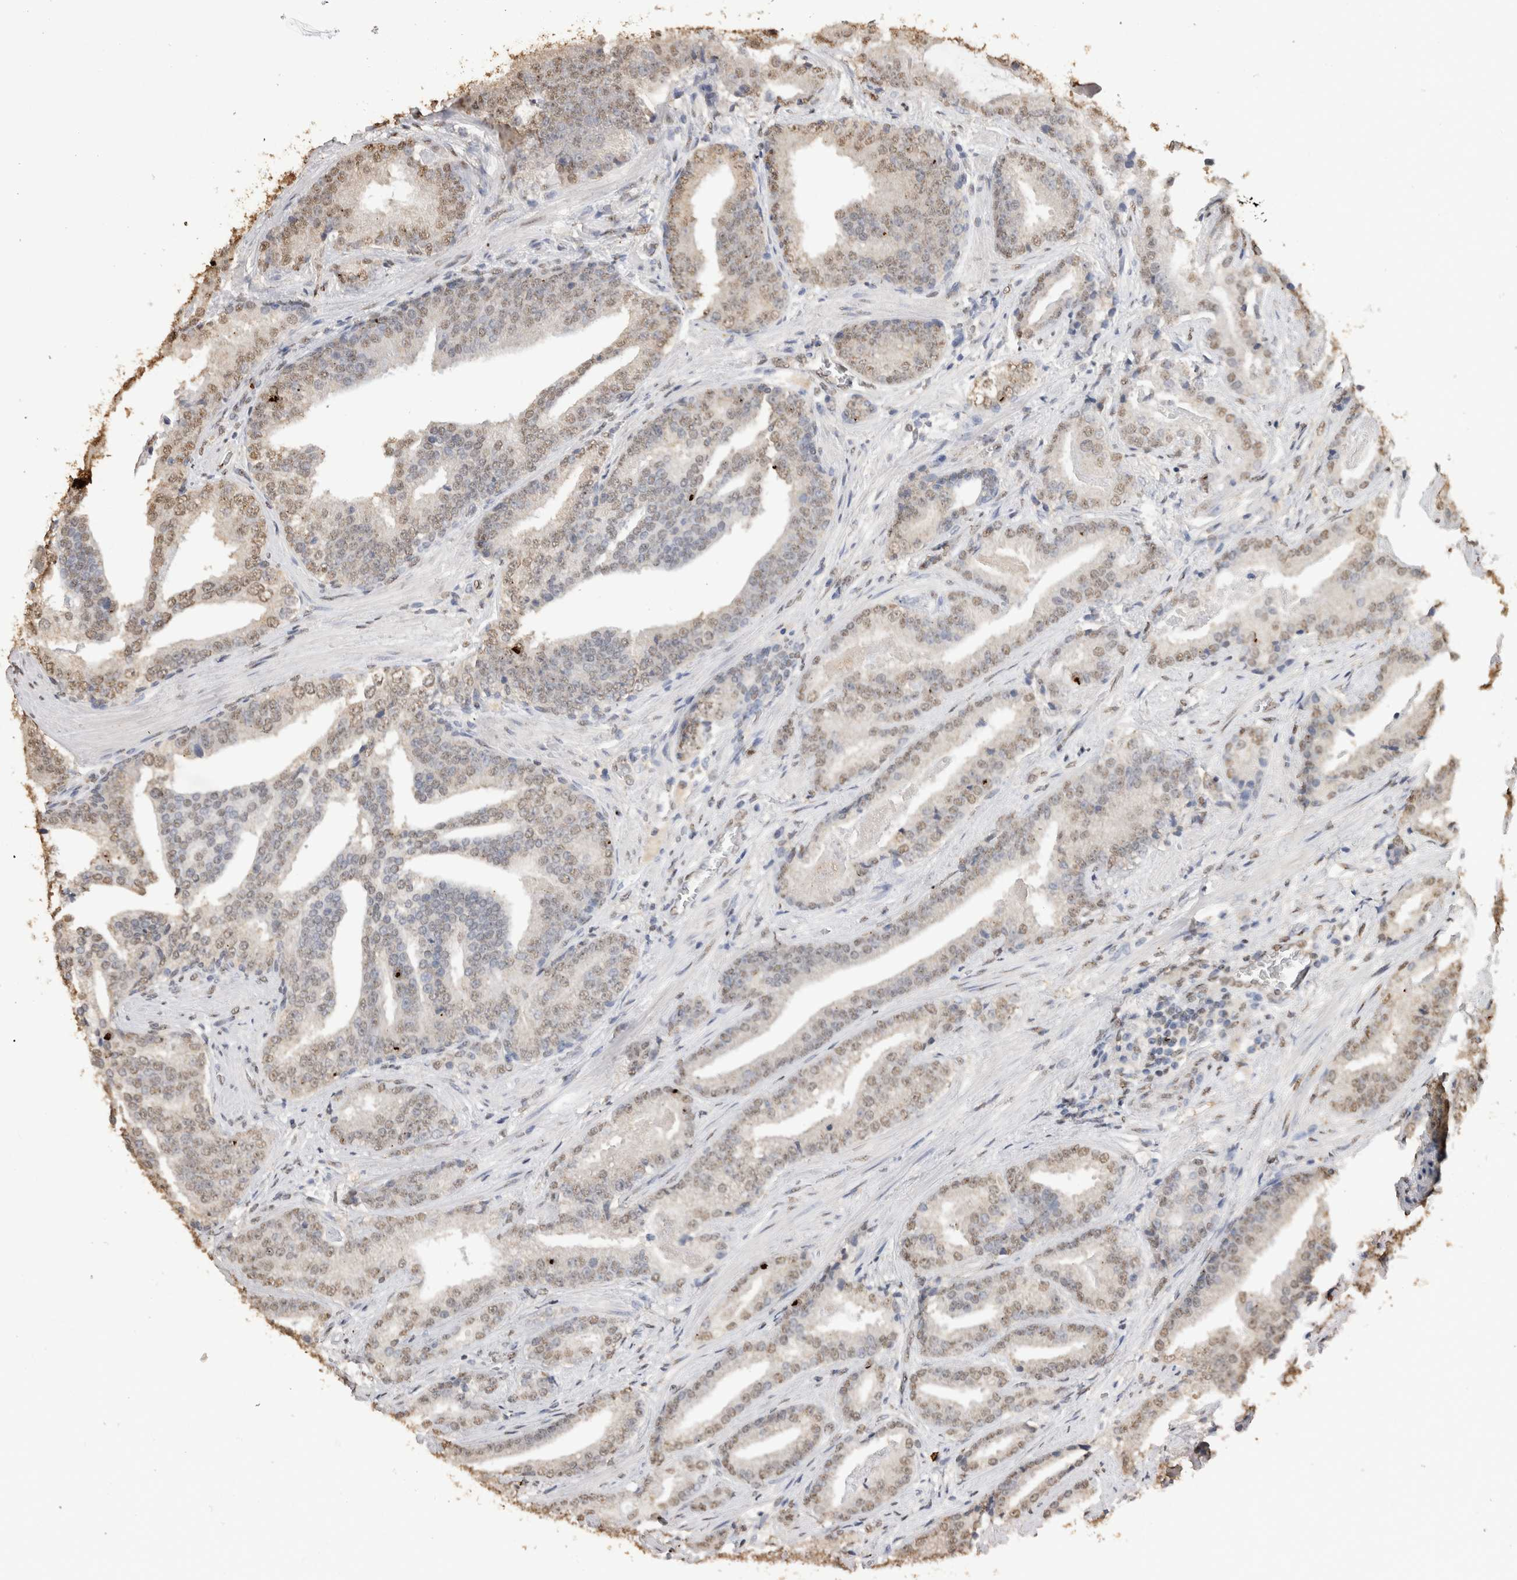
{"staining": {"intensity": "weak", "quantity": ">75%", "location": "nuclear"}, "tissue": "prostate cancer", "cell_type": "Tumor cells", "image_type": "cancer", "snomed": [{"axis": "morphology", "description": "Adenocarcinoma, Low grade"}, {"axis": "topography", "description": "Prostate"}], "caption": "Prostate cancer (adenocarcinoma (low-grade)) tissue shows weak nuclear expression in about >75% of tumor cells", "gene": "HAND2", "patient": {"sex": "male", "age": 67}}